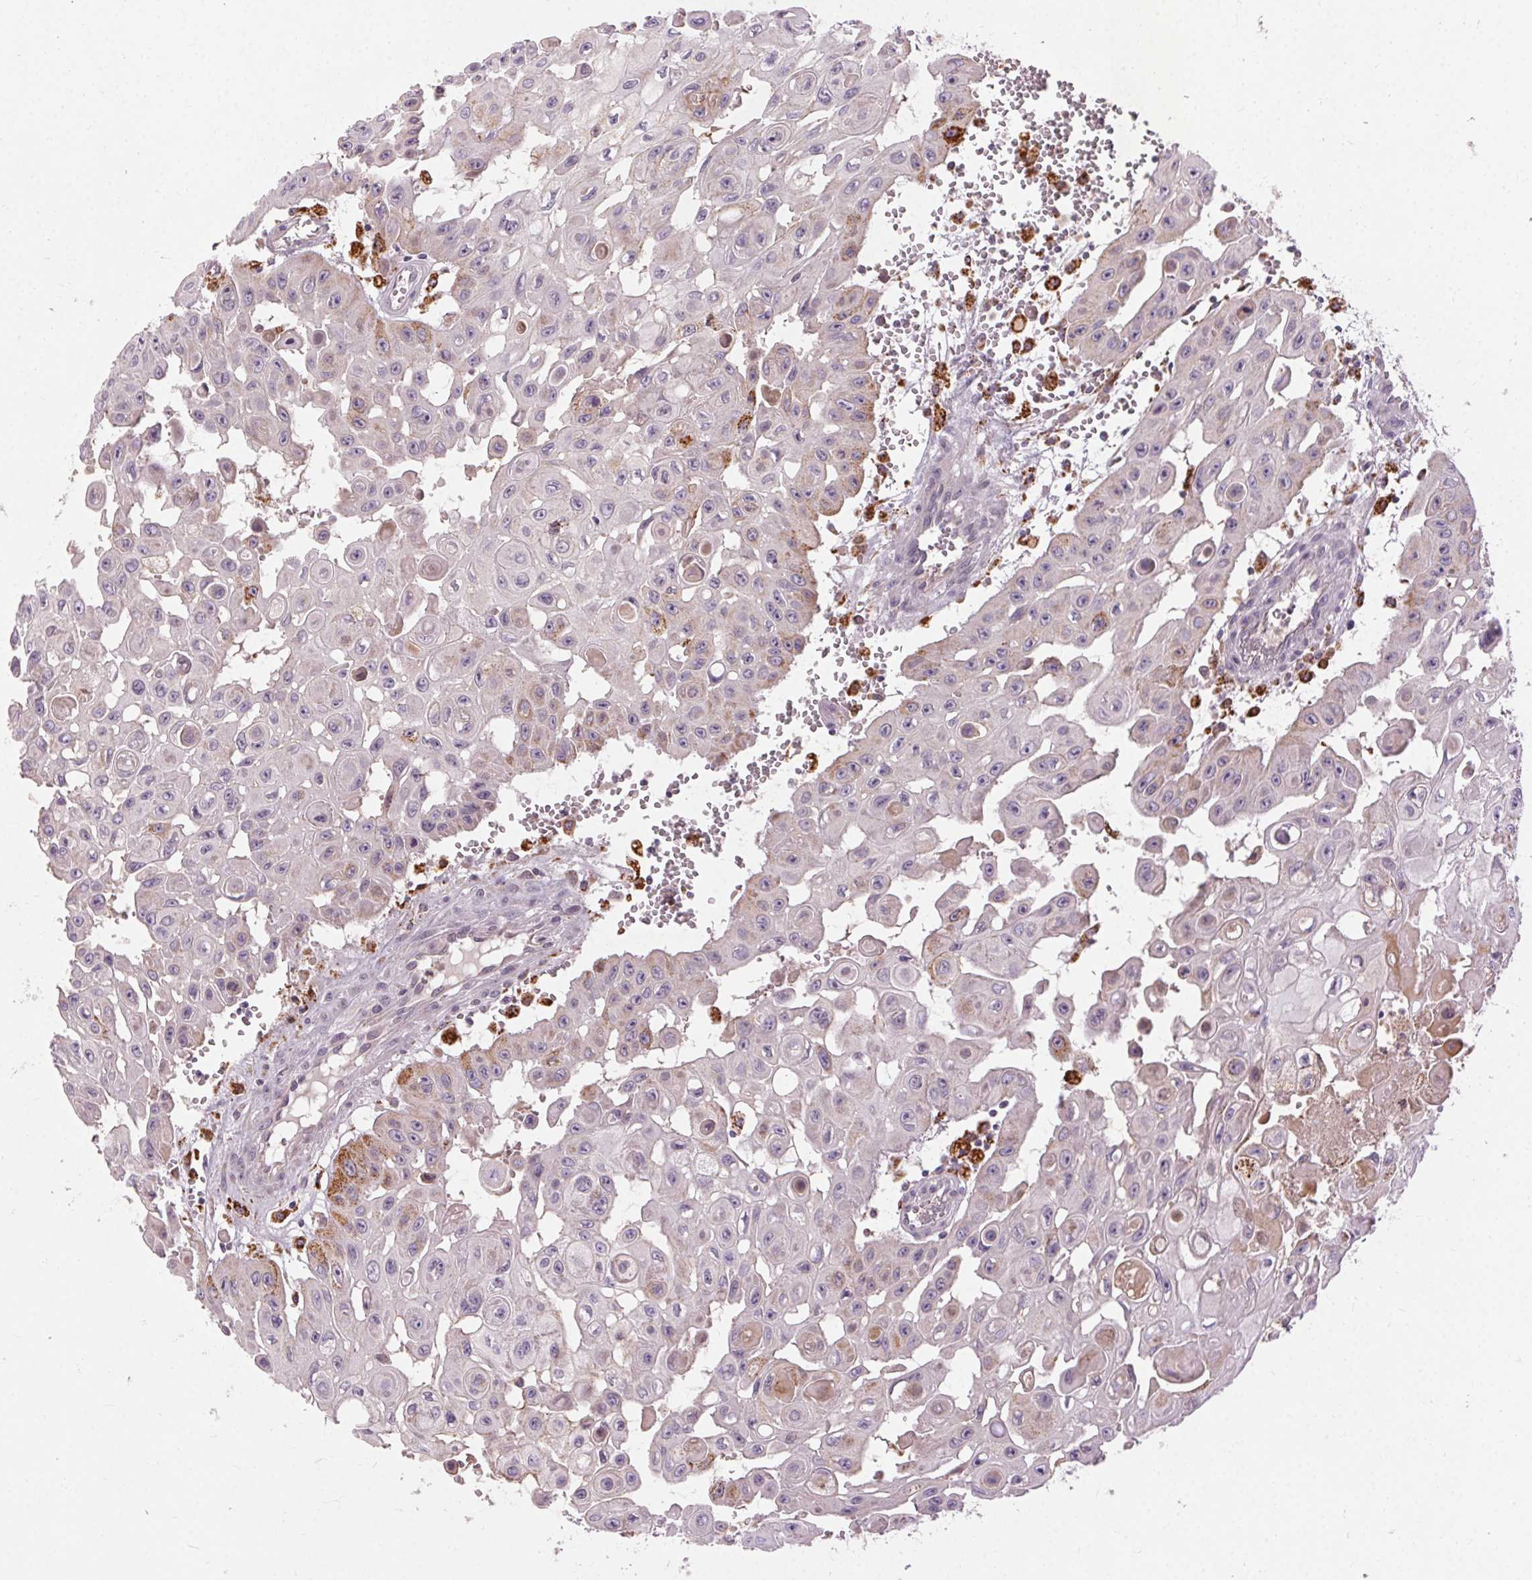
{"staining": {"intensity": "weak", "quantity": "<25%", "location": "cytoplasmic/membranous"}, "tissue": "head and neck cancer", "cell_type": "Tumor cells", "image_type": "cancer", "snomed": [{"axis": "morphology", "description": "Adenocarcinoma, NOS"}, {"axis": "topography", "description": "Head-Neck"}], "caption": "Immunohistochemistry histopathology image of human head and neck cancer (adenocarcinoma) stained for a protein (brown), which shows no expression in tumor cells.", "gene": "REP15", "patient": {"sex": "male", "age": 73}}